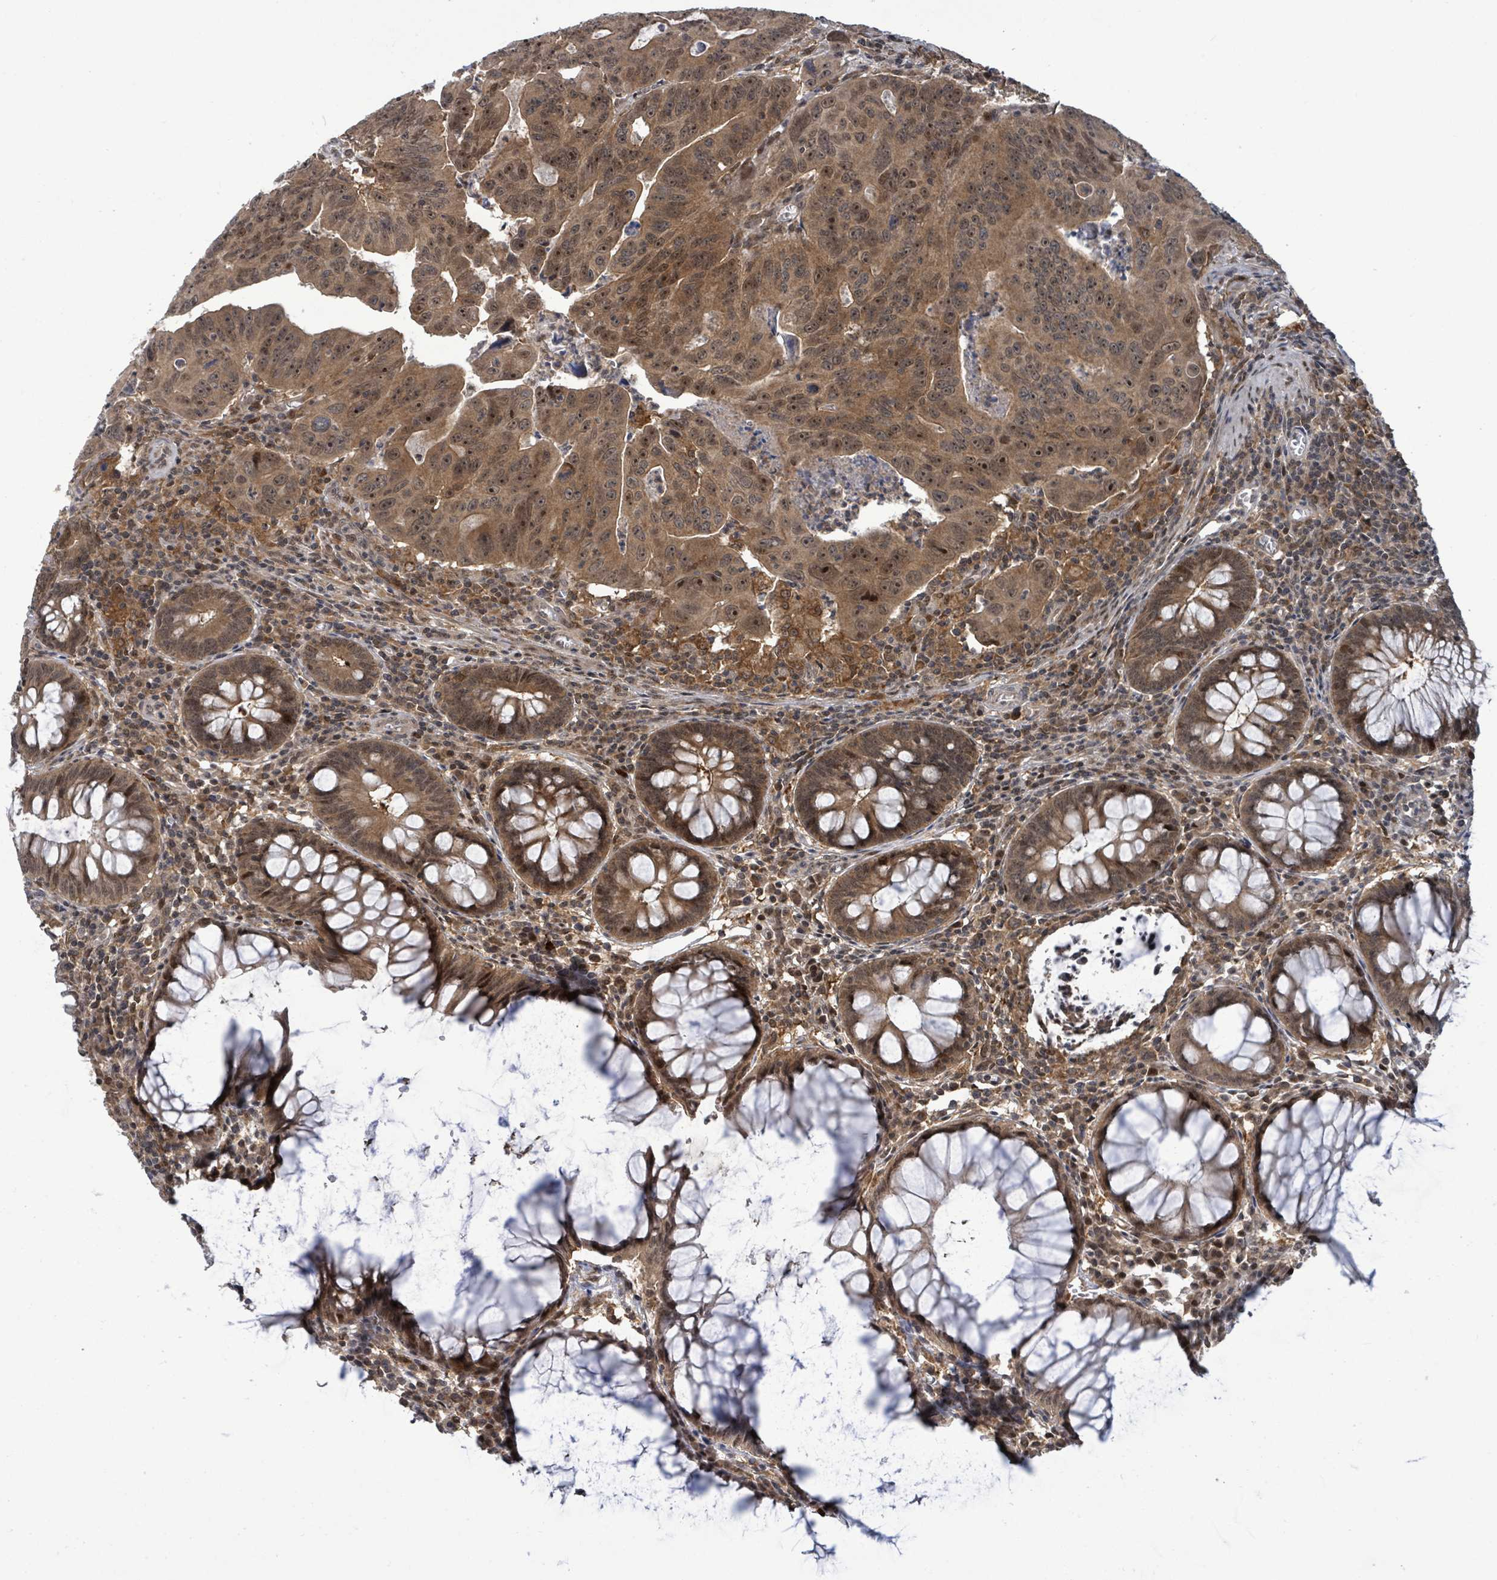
{"staining": {"intensity": "moderate", "quantity": ">75%", "location": "cytoplasmic/membranous,nuclear"}, "tissue": "colorectal cancer", "cell_type": "Tumor cells", "image_type": "cancer", "snomed": [{"axis": "morphology", "description": "Adenocarcinoma, NOS"}, {"axis": "topography", "description": "Rectum"}], "caption": "About >75% of tumor cells in human colorectal cancer reveal moderate cytoplasmic/membranous and nuclear protein staining as visualized by brown immunohistochemical staining.", "gene": "FBXO6", "patient": {"sex": "male", "age": 69}}